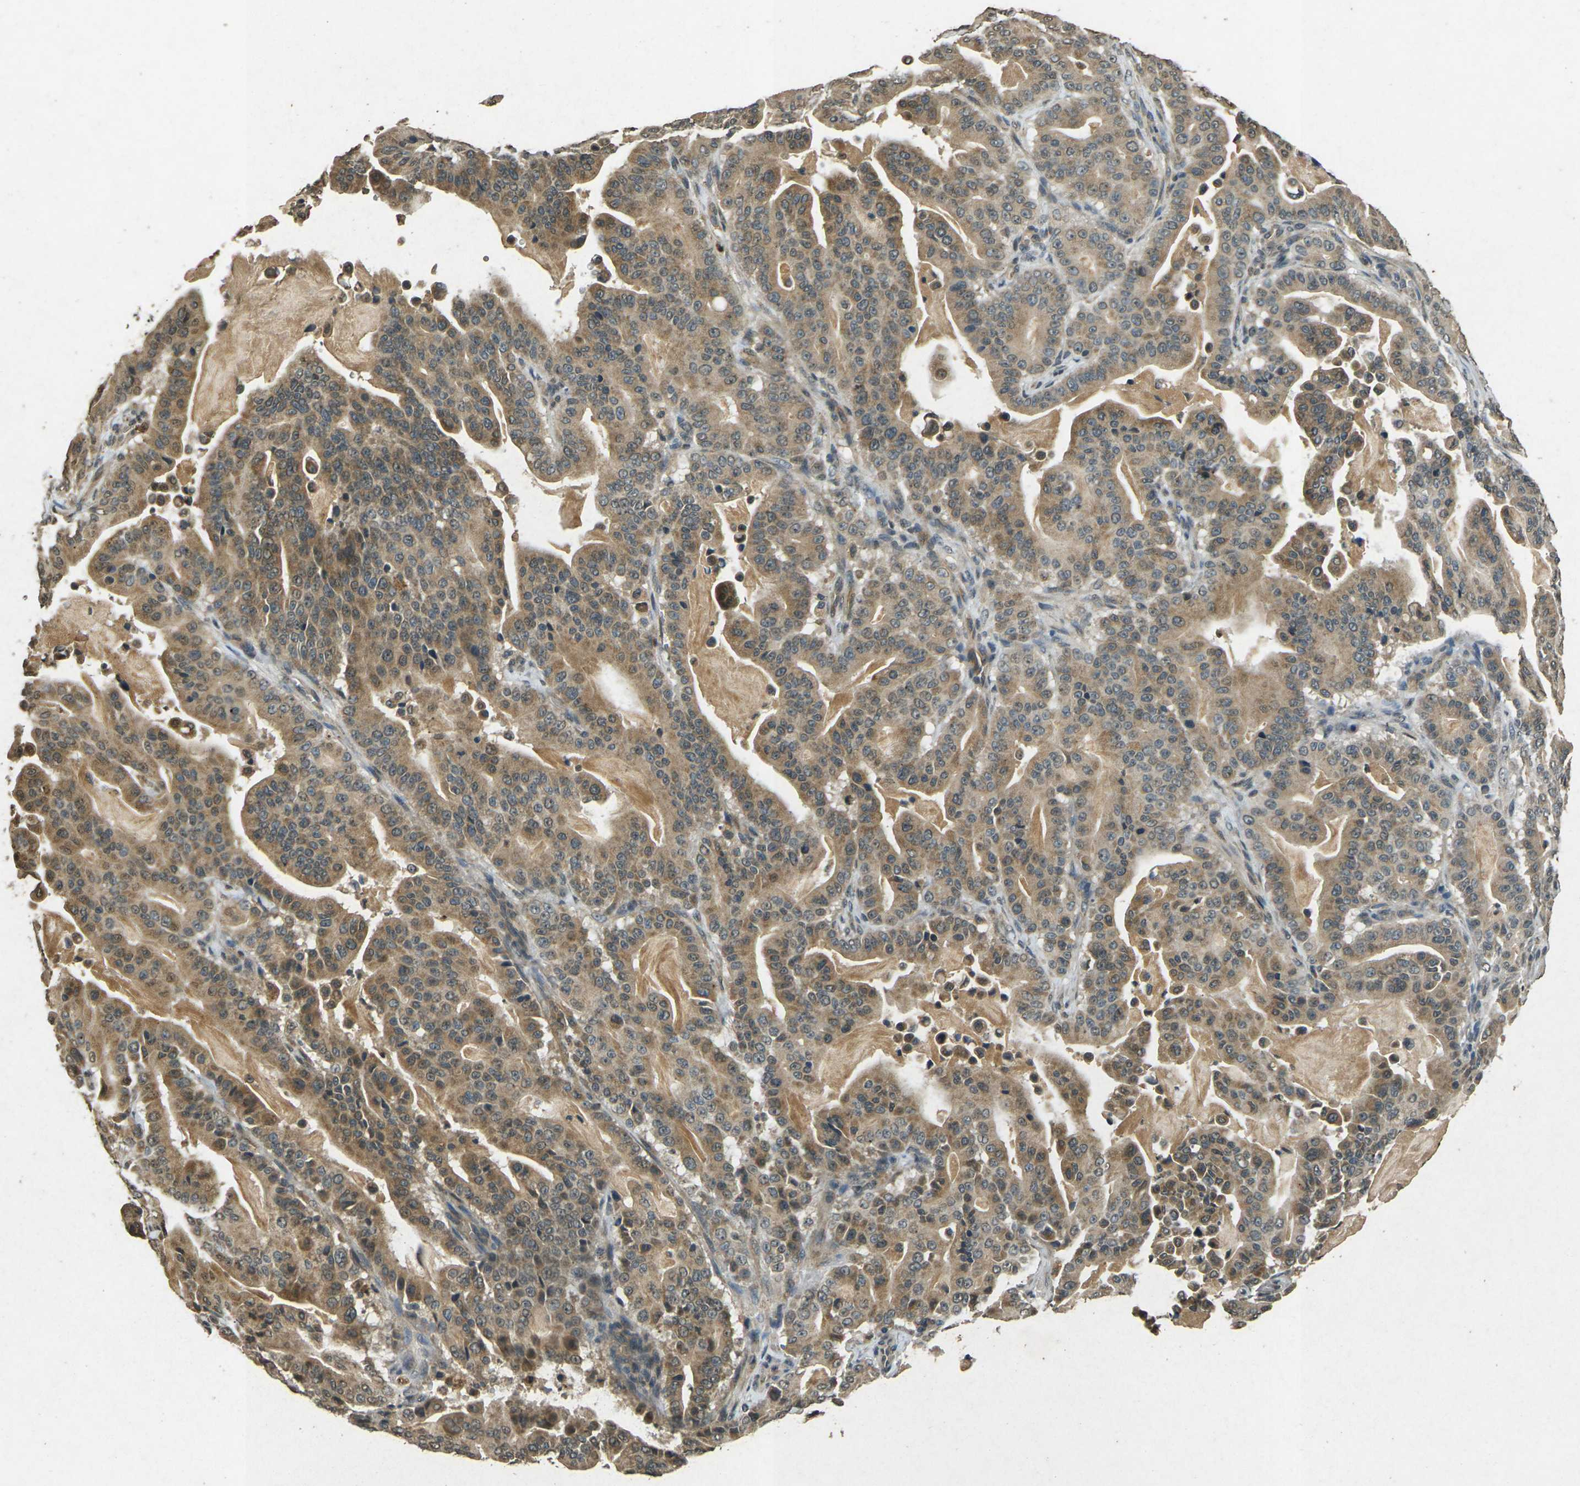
{"staining": {"intensity": "moderate", "quantity": ">75%", "location": "cytoplasmic/membranous"}, "tissue": "pancreatic cancer", "cell_type": "Tumor cells", "image_type": "cancer", "snomed": [{"axis": "morphology", "description": "Adenocarcinoma, NOS"}, {"axis": "topography", "description": "Pancreas"}], "caption": "Pancreatic cancer (adenocarcinoma) was stained to show a protein in brown. There is medium levels of moderate cytoplasmic/membranous expression in approximately >75% of tumor cells.", "gene": "PDE2A", "patient": {"sex": "male", "age": 63}}